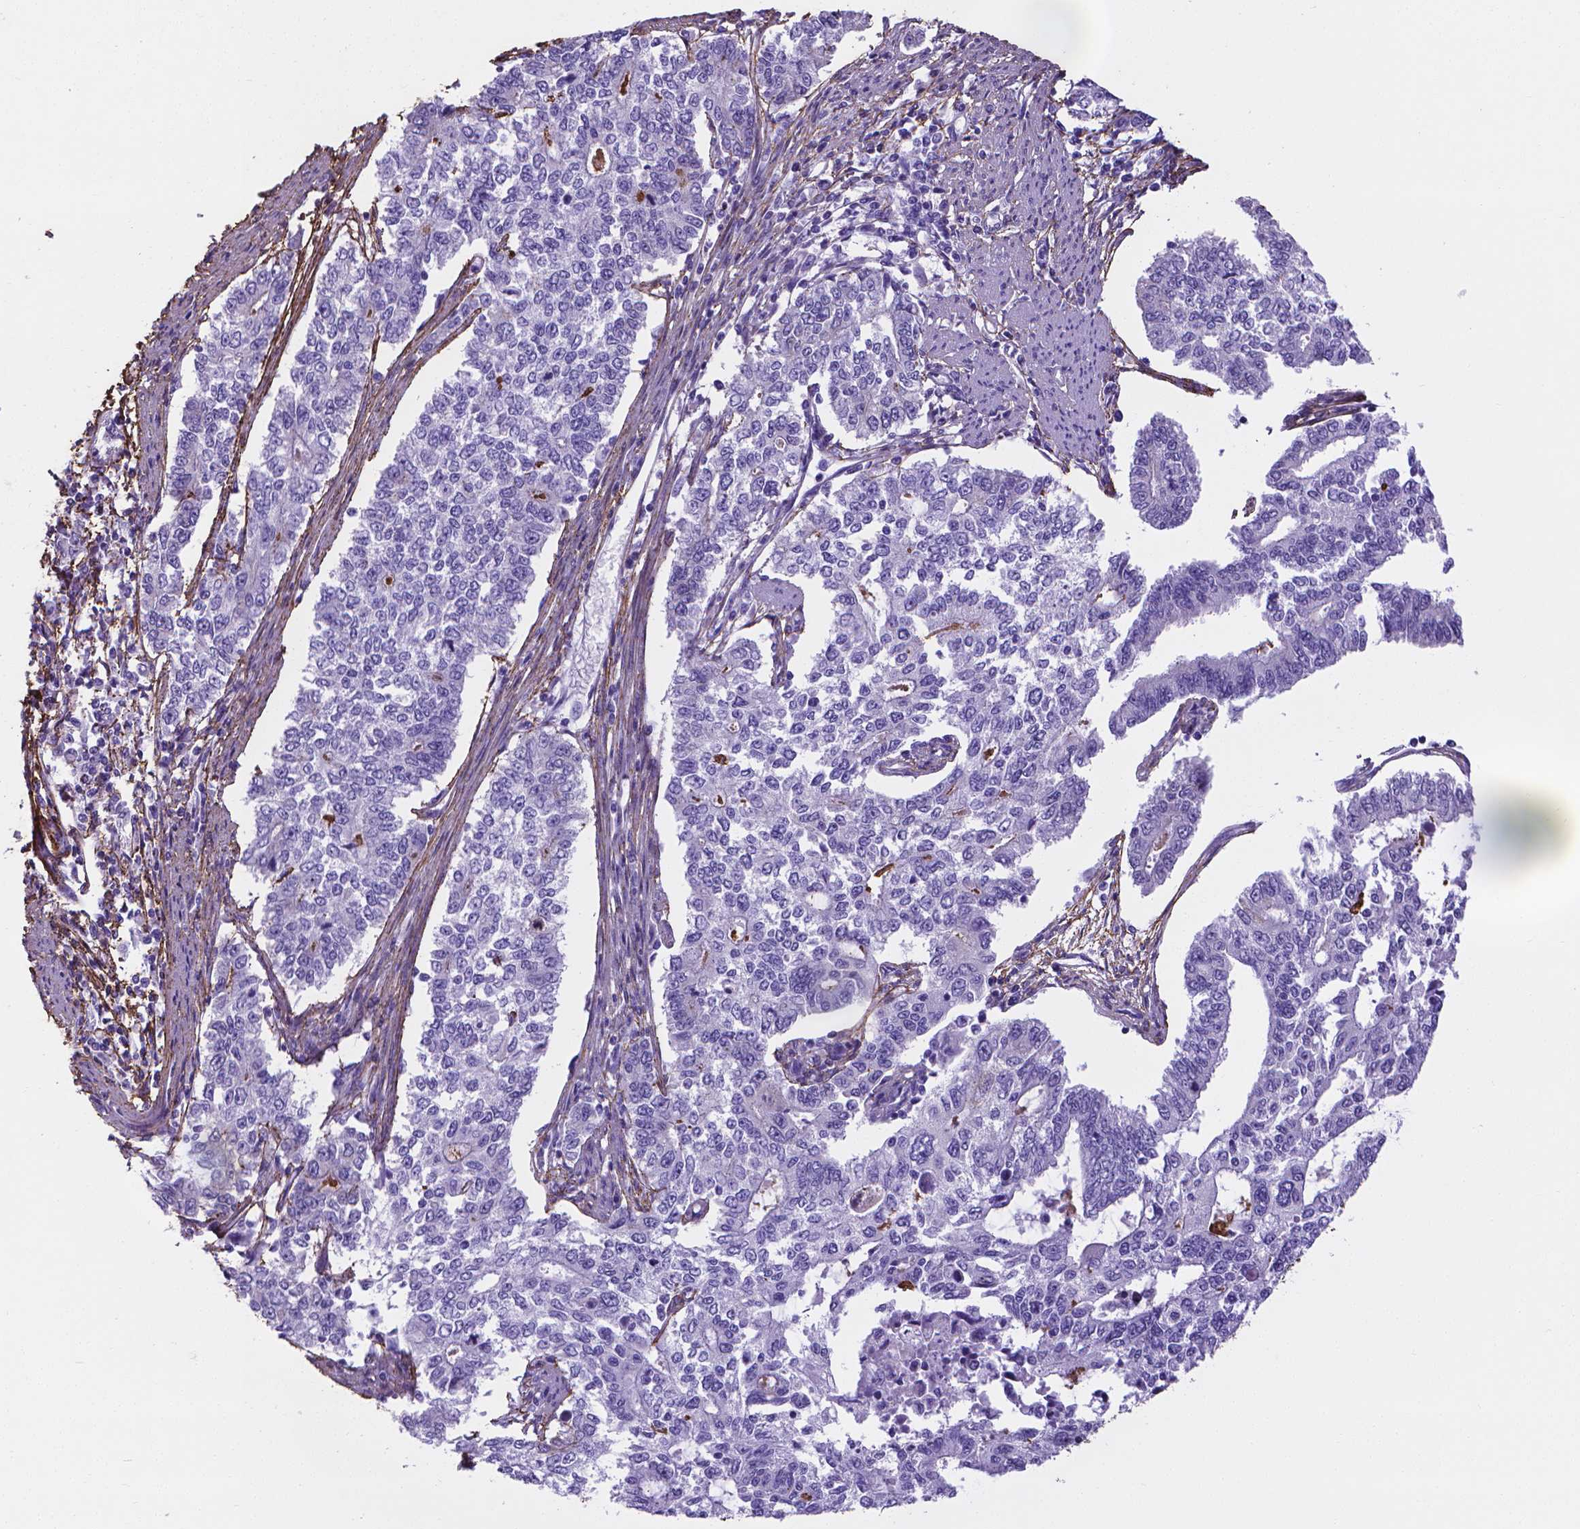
{"staining": {"intensity": "negative", "quantity": "none", "location": "none"}, "tissue": "endometrial cancer", "cell_type": "Tumor cells", "image_type": "cancer", "snomed": [{"axis": "morphology", "description": "Adenocarcinoma, NOS"}, {"axis": "topography", "description": "Uterus"}], "caption": "Human endometrial adenocarcinoma stained for a protein using immunohistochemistry (IHC) shows no expression in tumor cells.", "gene": "MFAP2", "patient": {"sex": "female", "age": 59}}